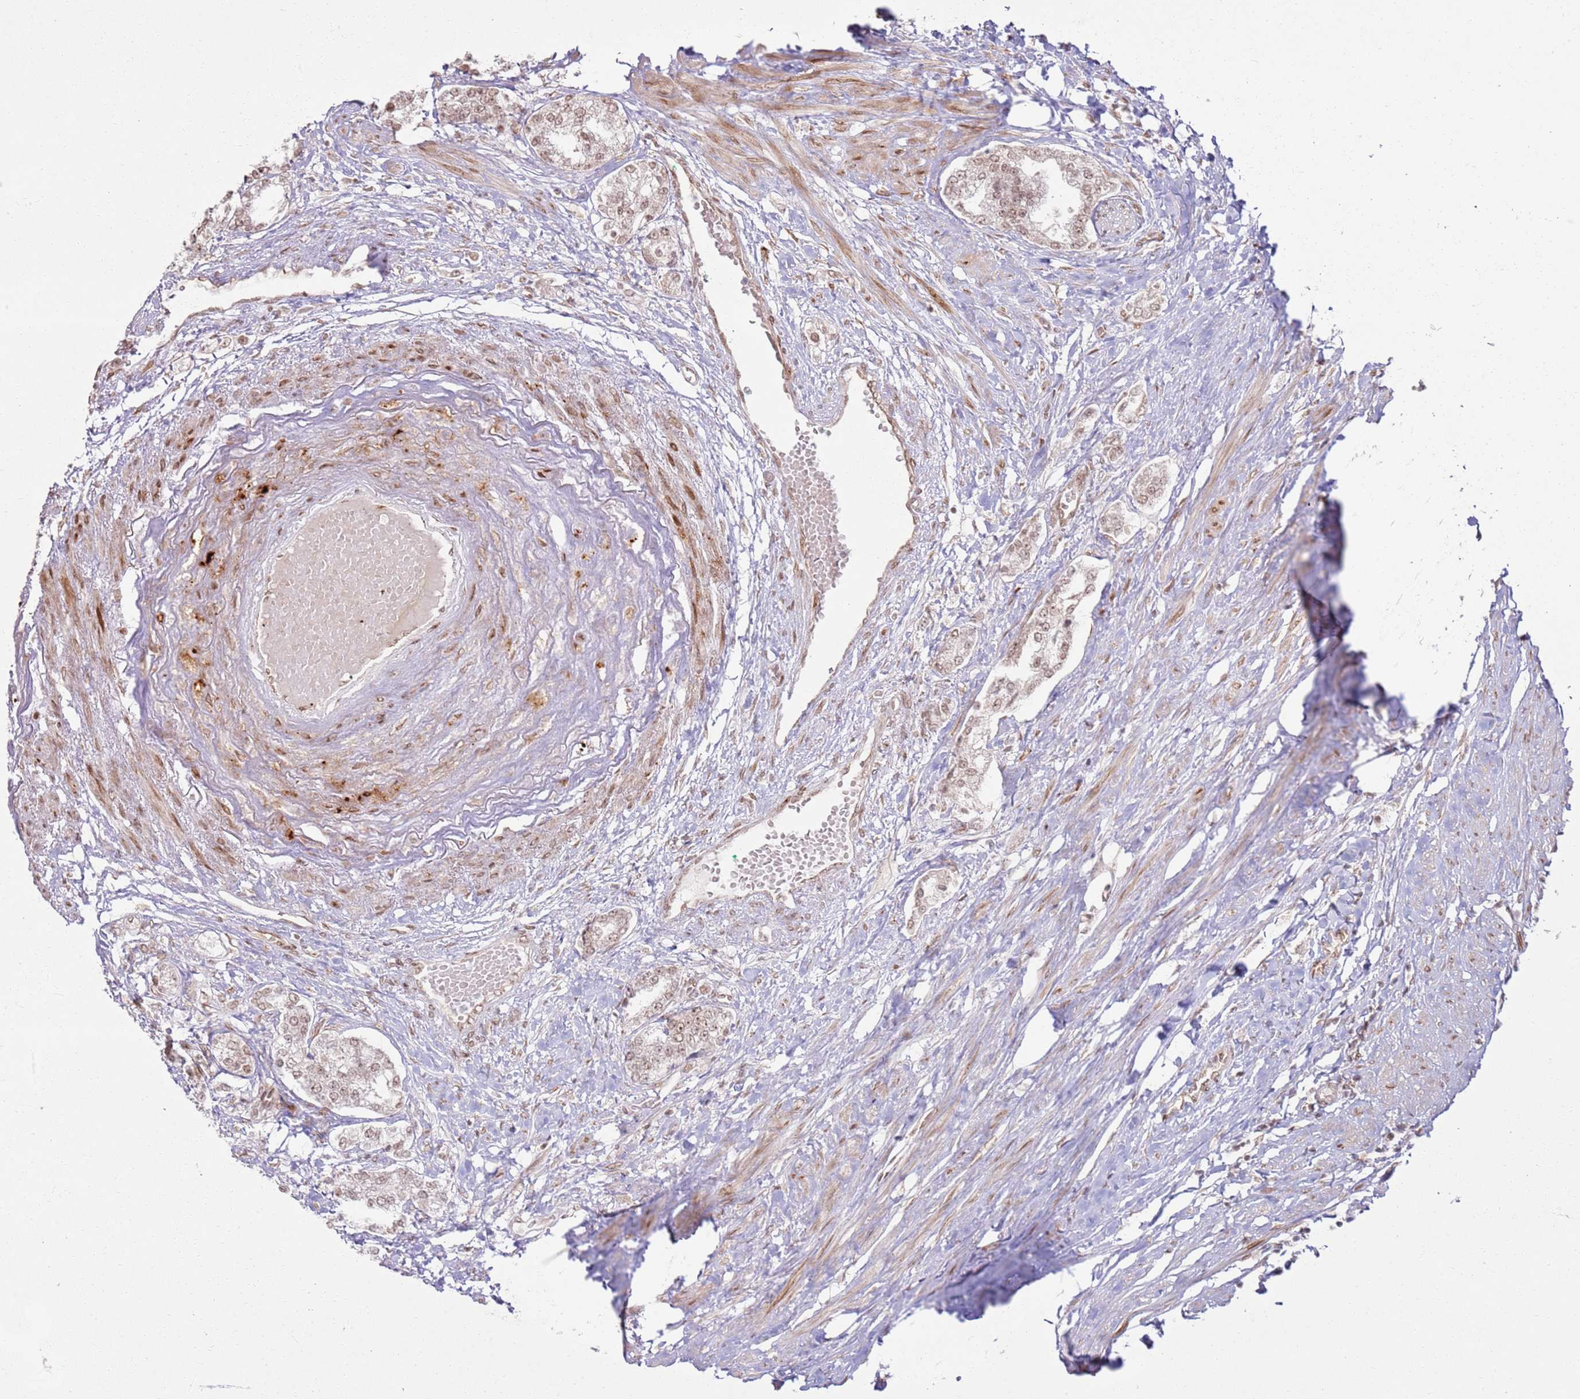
{"staining": {"intensity": "weak", "quantity": "25%-75%", "location": "nuclear"}, "tissue": "prostate cancer", "cell_type": "Tumor cells", "image_type": "cancer", "snomed": [{"axis": "morphology", "description": "Adenocarcinoma, High grade"}, {"axis": "topography", "description": "Prostate"}], "caption": "Immunohistochemistry of human prostate cancer (adenocarcinoma (high-grade)) shows low levels of weak nuclear positivity in about 25%-75% of tumor cells.", "gene": "KLHL36", "patient": {"sex": "male", "age": 64}}